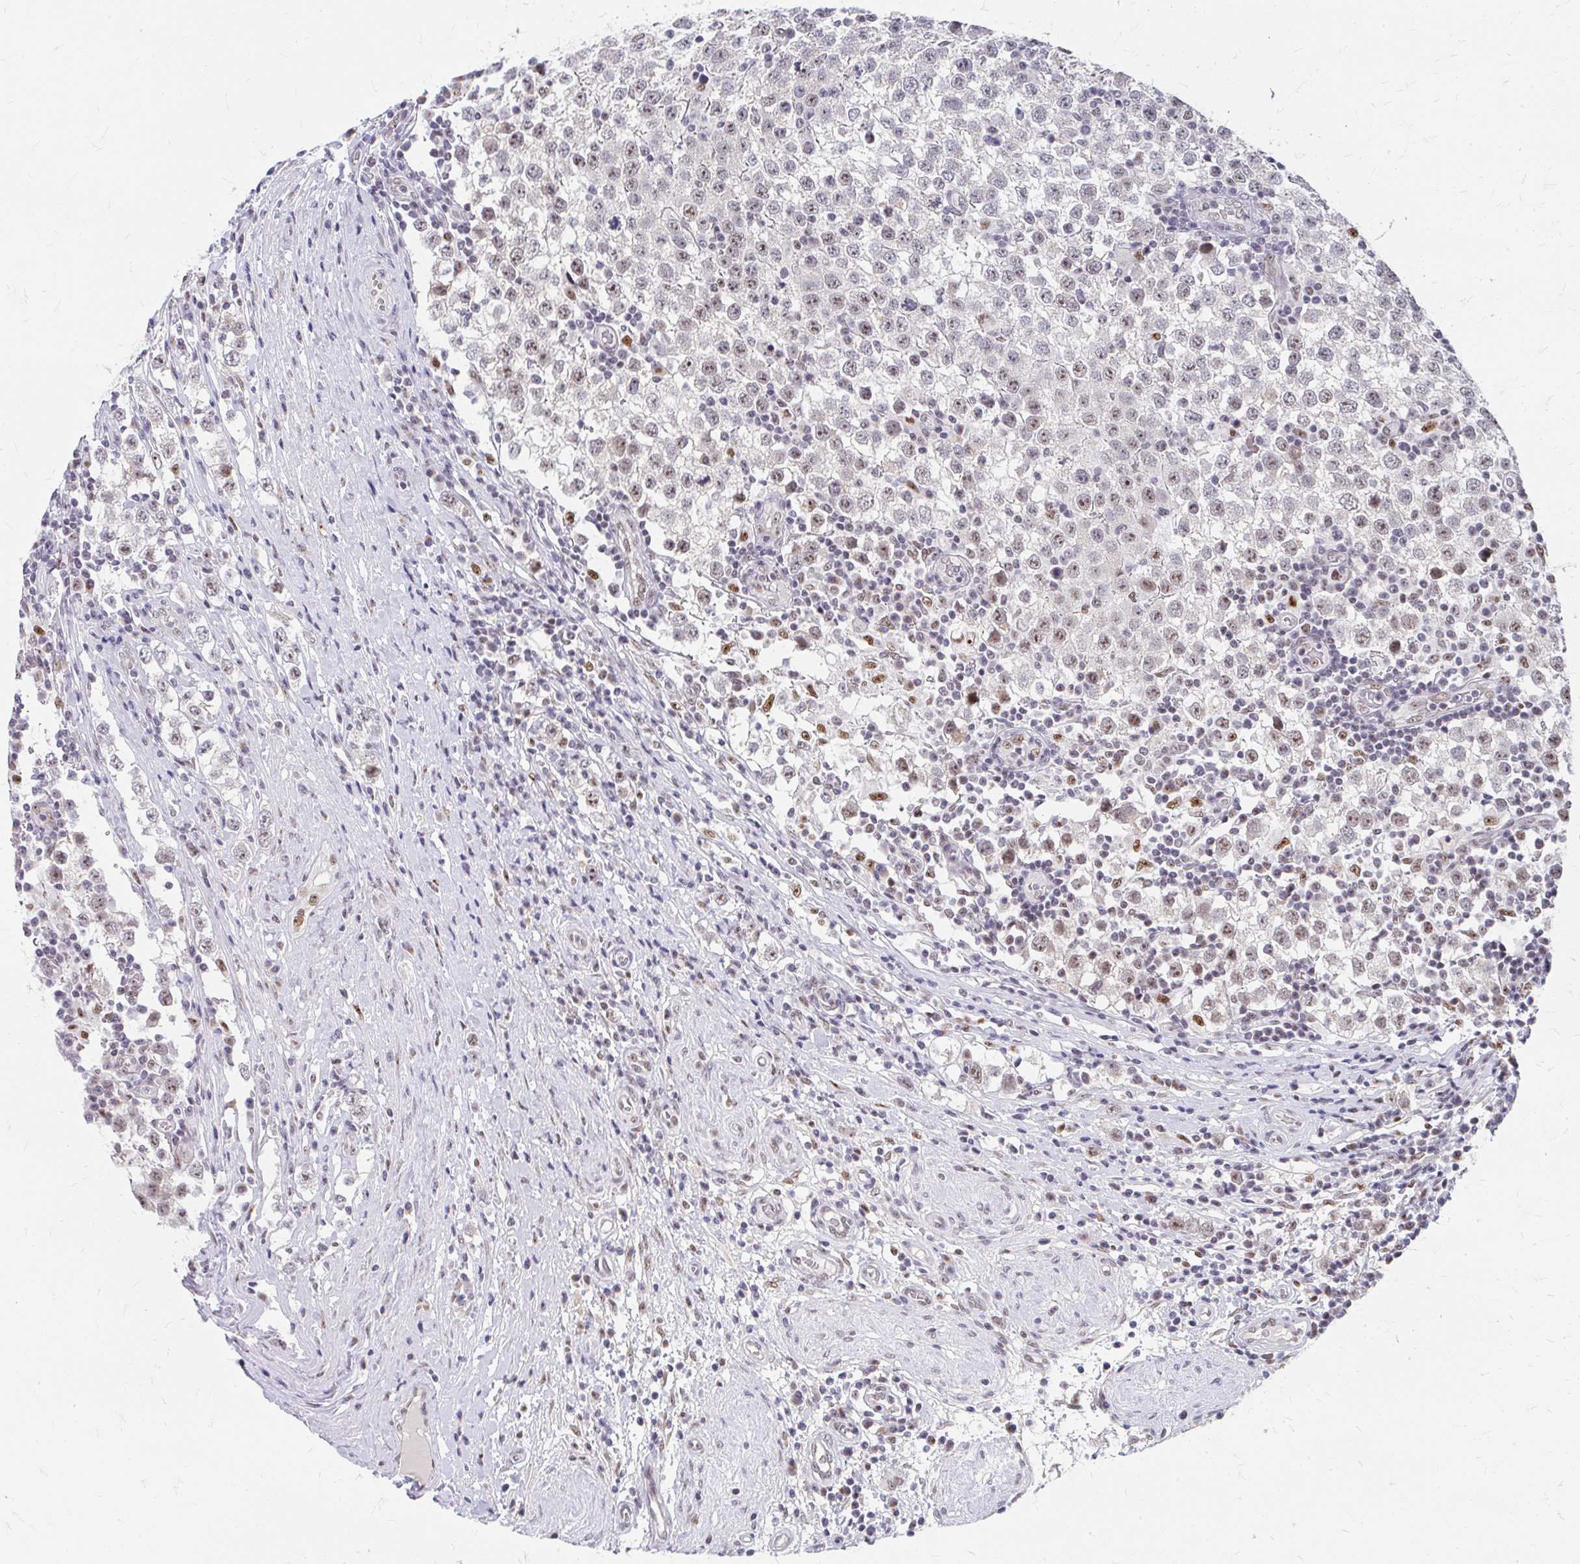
{"staining": {"intensity": "moderate", "quantity": "<25%", "location": "nuclear"}, "tissue": "testis cancer", "cell_type": "Tumor cells", "image_type": "cancer", "snomed": [{"axis": "morphology", "description": "Seminoma, NOS"}, {"axis": "topography", "description": "Testis"}], "caption": "Immunohistochemical staining of human seminoma (testis) demonstrates low levels of moderate nuclear staining in about <25% of tumor cells.", "gene": "GTF2H1", "patient": {"sex": "male", "age": 34}}